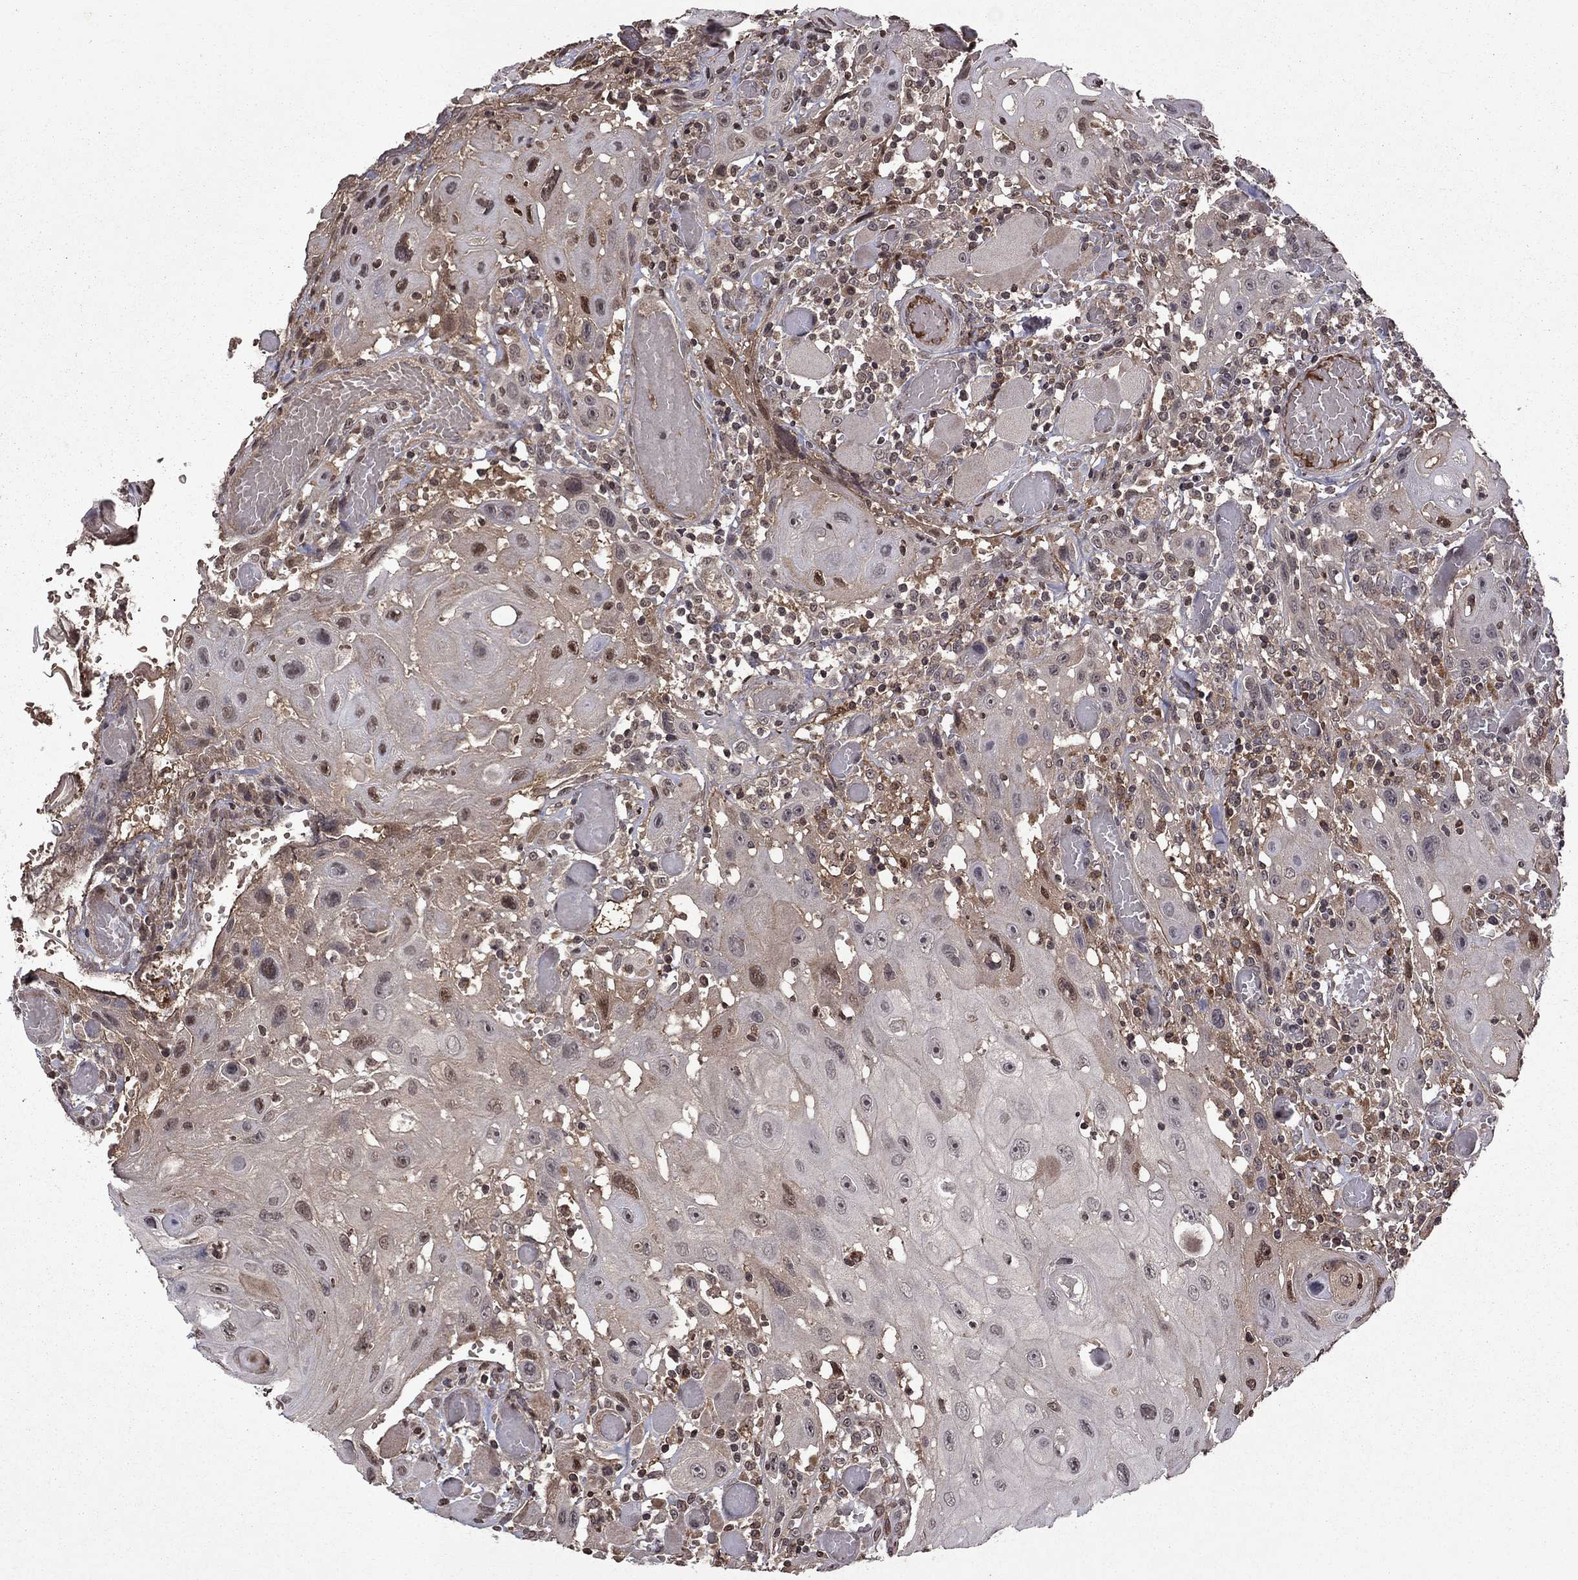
{"staining": {"intensity": "negative", "quantity": "none", "location": "none"}, "tissue": "head and neck cancer", "cell_type": "Tumor cells", "image_type": "cancer", "snomed": [{"axis": "morphology", "description": "Normal tissue, NOS"}, {"axis": "morphology", "description": "Squamous cell carcinoma, NOS"}, {"axis": "topography", "description": "Oral tissue"}, {"axis": "topography", "description": "Head-Neck"}], "caption": "Photomicrograph shows no protein staining in tumor cells of squamous cell carcinoma (head and neck) tissue.", "gene": "NLGN1", "patient": {"sex": "male", "age": 71}}